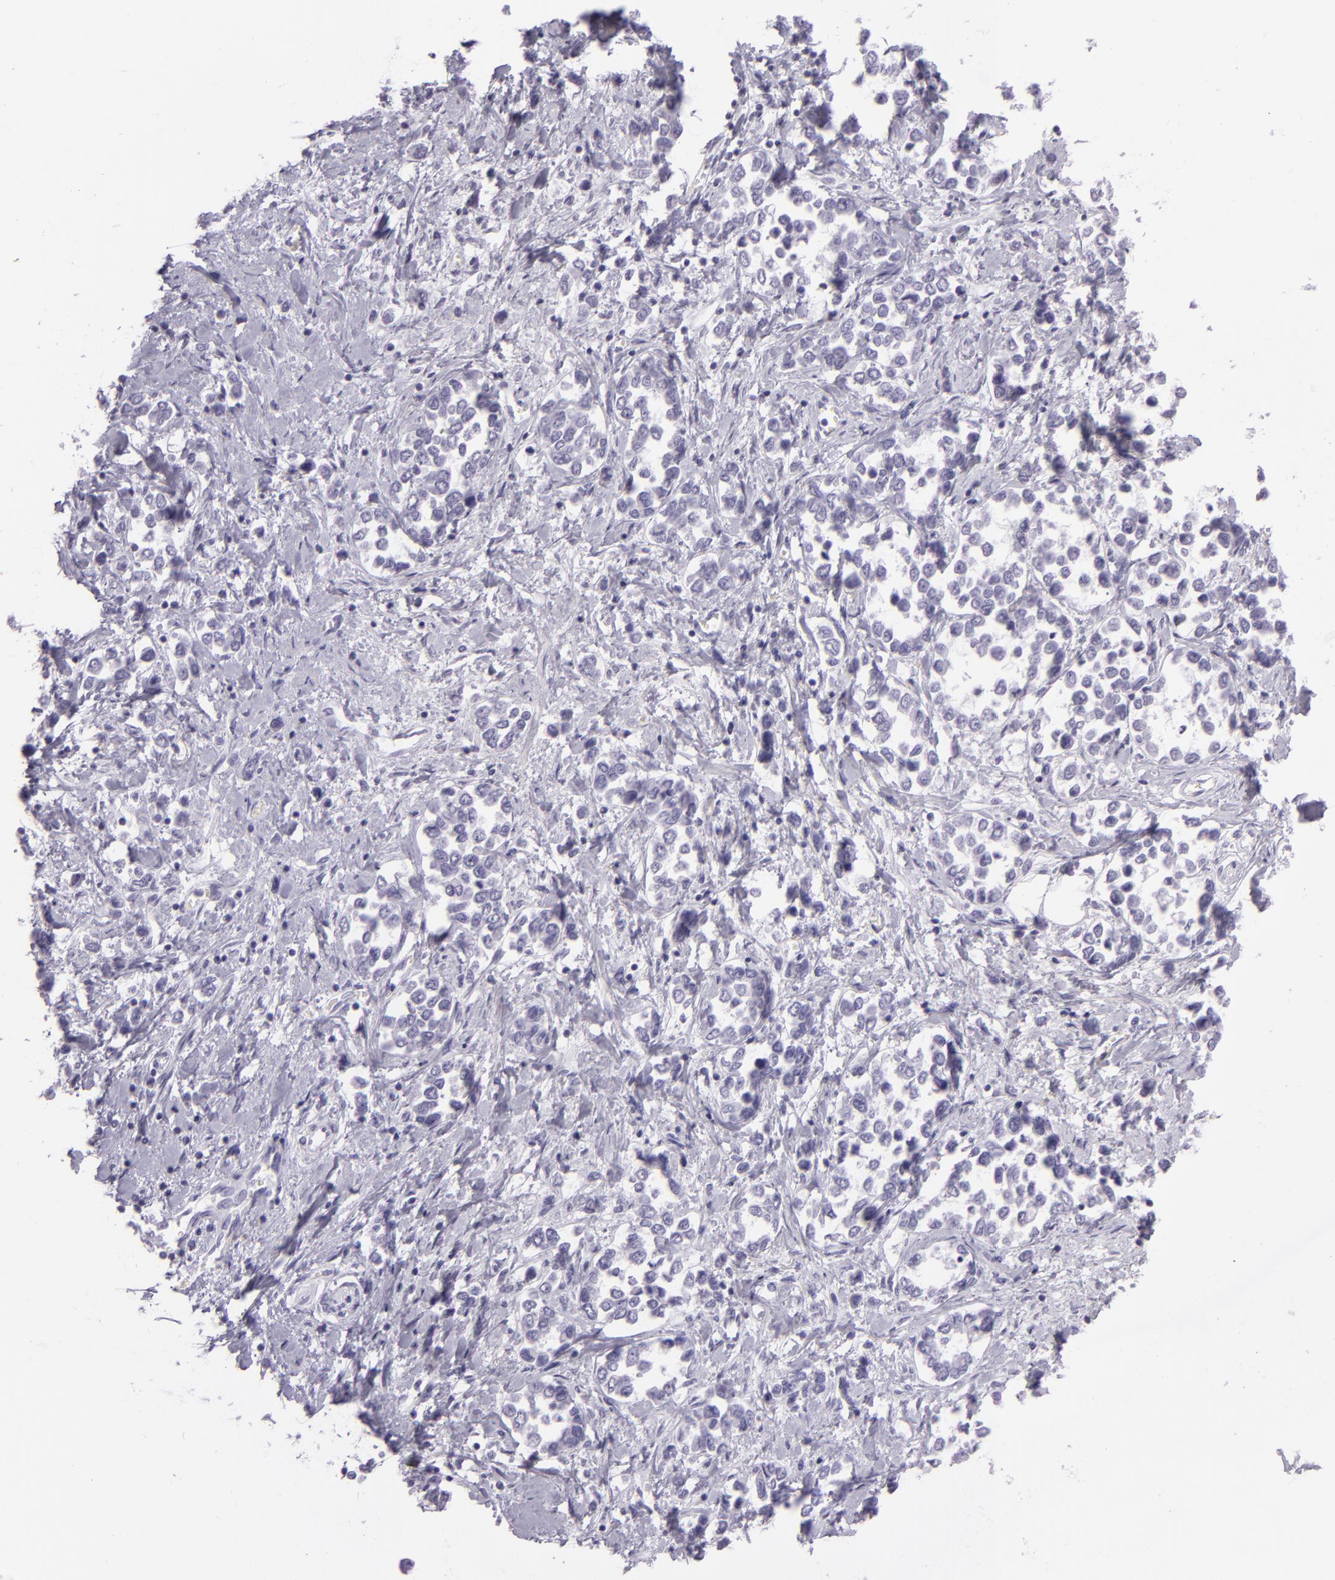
{"staining": {"intensity": "negative", "quantity": "none", "location": "none"}, "tissue": "stomach cancer", "cell_type": "Tumor cells", "image_type": "cancer", "snomed": [{"axis": "morphology", "description": "Adenocarcinoma, NOS"}, {"axis": "topography", "description": "Stomach, upper"}], "caption": "An immunohistochemistry photomicrograph of stomach cancer (adenocarcinoma) is shown. There is no staining in tumor cells of stomach cancer (adenocarcinoma). Brightfield microscopy of immunohistochemistry stained with DAB (brown) and hematoxylin (blue), captured at high magnification.", "gene": "MUC6", "patient": {"sex": "male", "age": 76}}